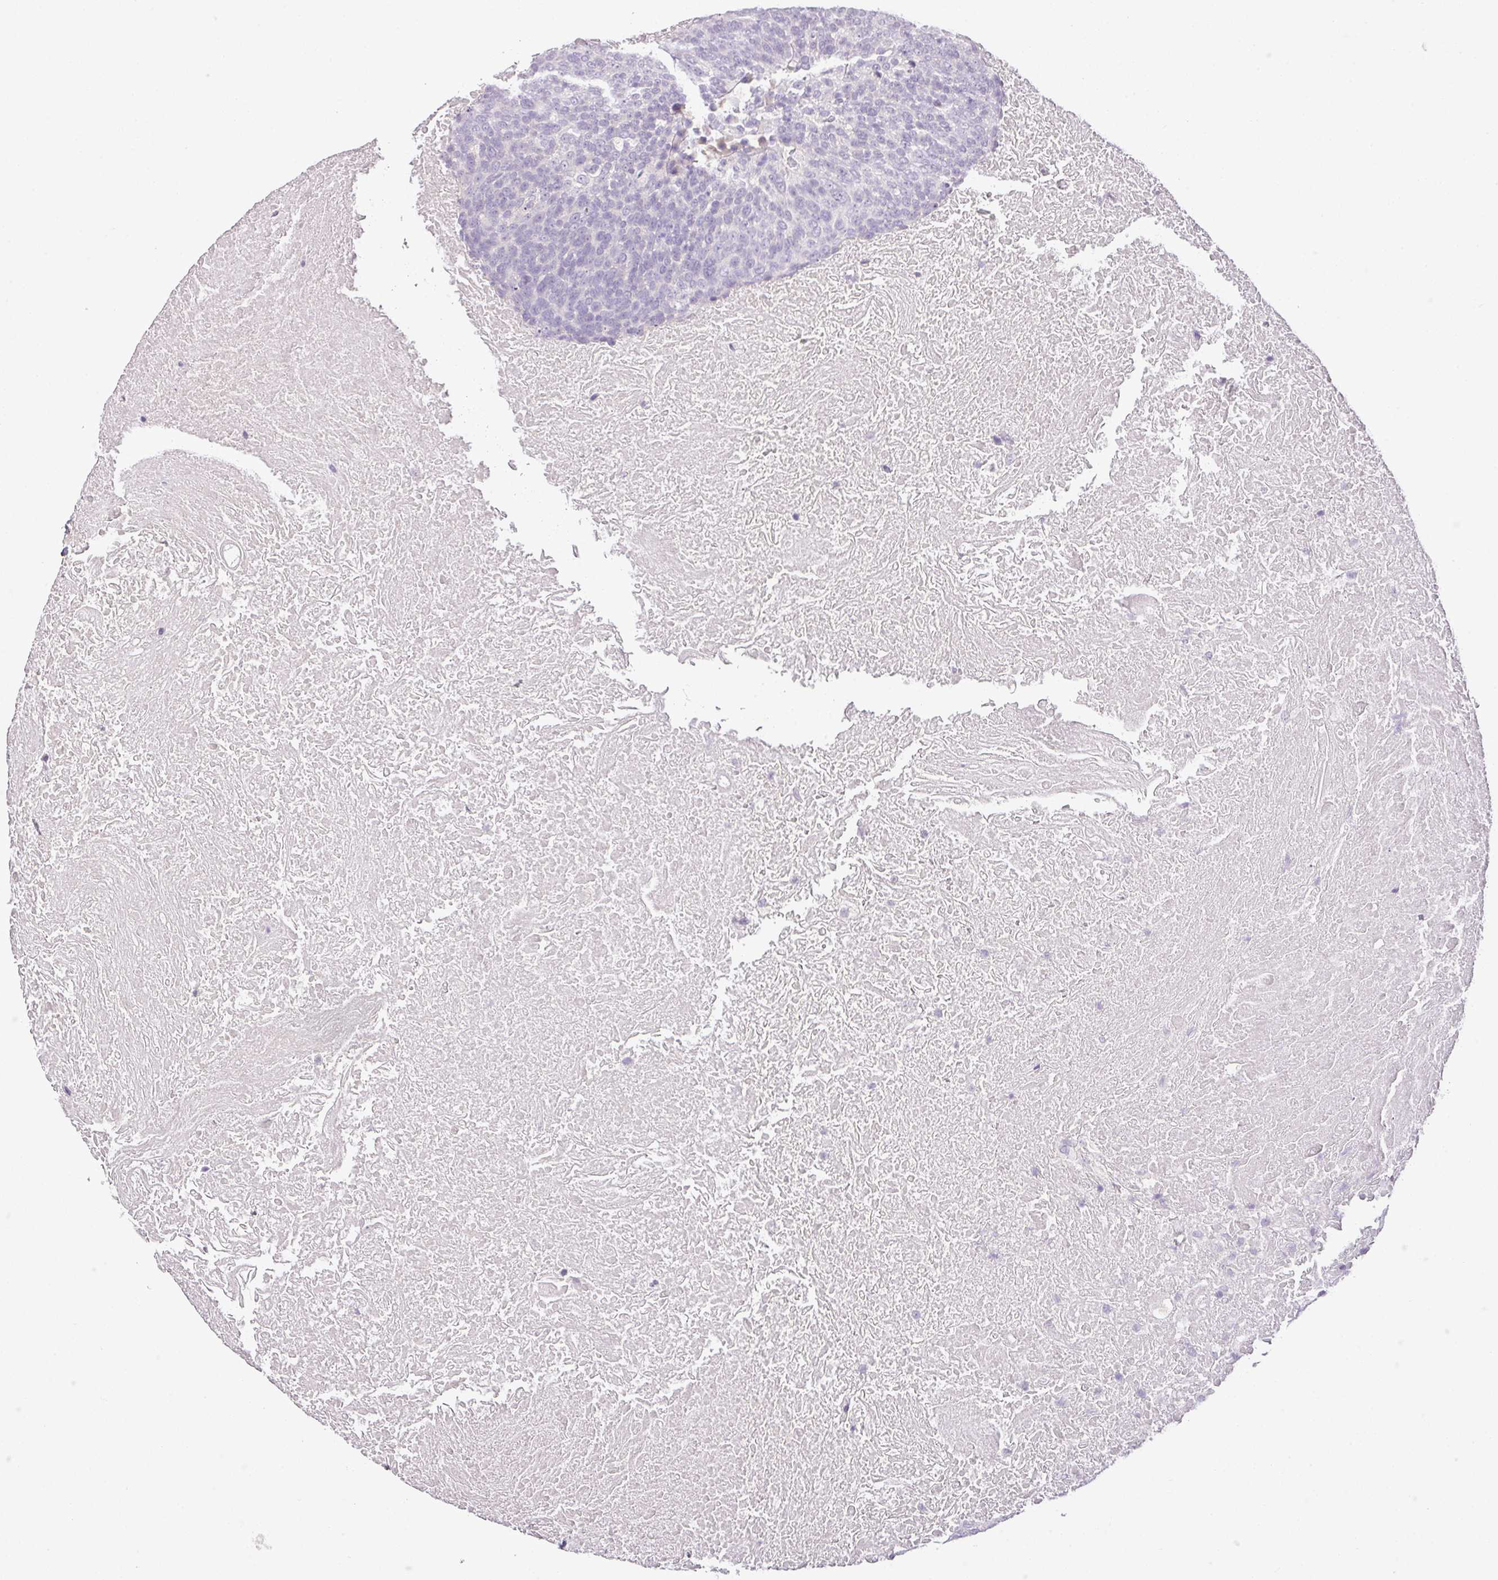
{"staining": {"intensity": "negative", "quantity": "none", "location": "none"}, "tissue": "head and neck cancer", "cell_type": "Tumor cells", "image_type": "cancer", "snomed": [{"axis": "morphology", "description": "Squamous cell carcinoma, NOS"}, {"axis": "morphology", "description": "Squamous cell carcinoma, metastatic, NOS"}, {"axis": "topography", "description": "Lymph node"}, {"axis": "topography", "description": "Head-Neck"}], "caption": "Photomicrograph shows no significant protein staining in tumor cells of head and neck metastatic squamous cell carcinoma.", "gene": "RAX2", "patient": {"sex": "male", "age": 62}}